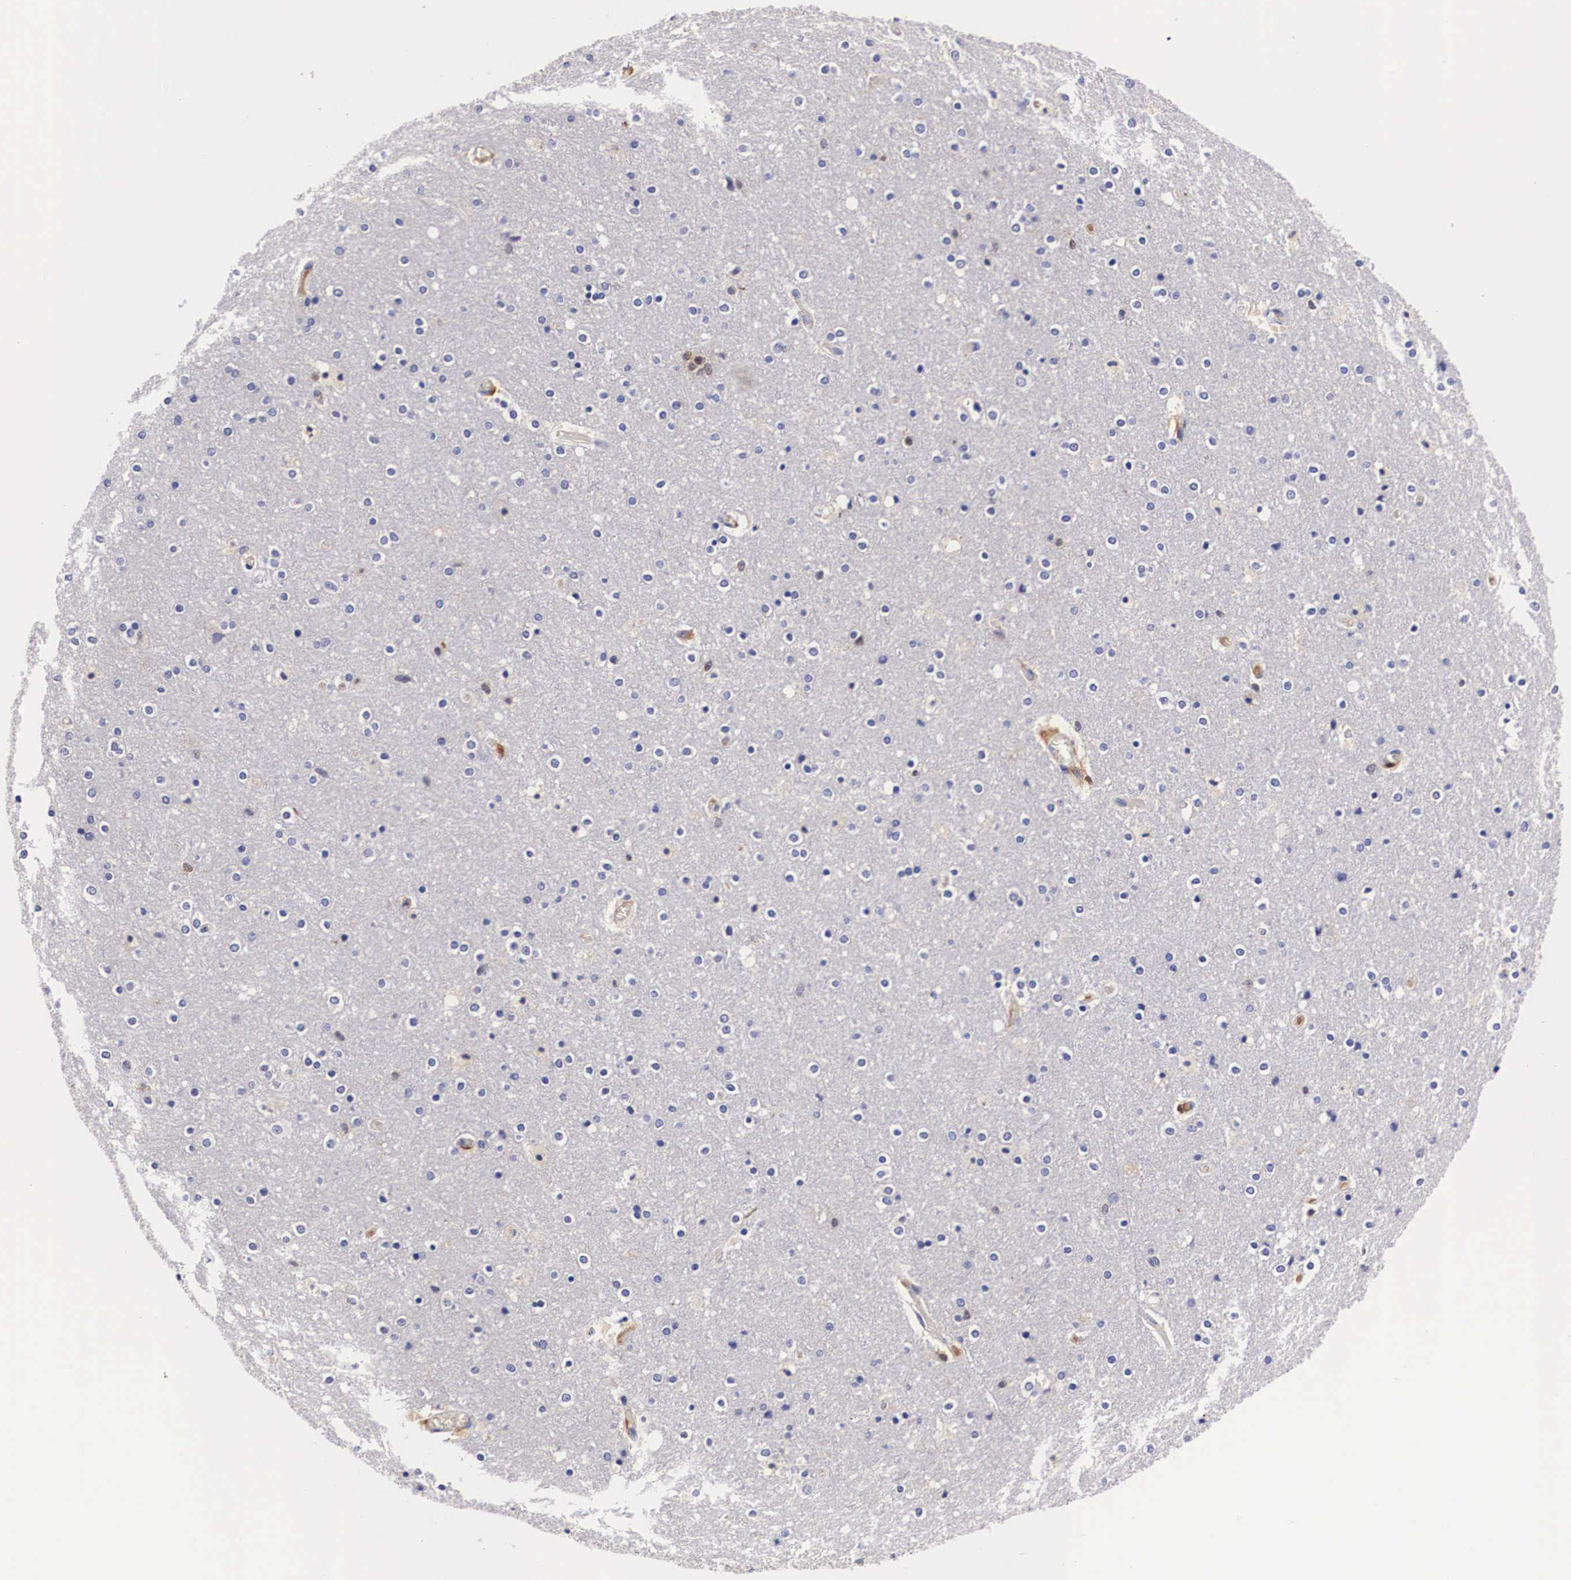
{"staining": {"intensity": "negative", "quantity": "none", "location": "none"}, "tissue": "cerebral cortex", "cell_type": "Endothelial cells", "image_type": "normal", "snomed": [{"axis": "morphology", "description": "Normal tissue, NOS"}, {"axis": "topography", "description": "Cerebral cortex"}], "caption": "This is a image of immunohistochemistry (IHC) staining of benign cerebral cortex, which shows no staining in endothelial cells. The staining is performed using DAB (3,3'-diaminobenzidine) brown chromogen with nuclei counter-stained in using hematoxylin.", "gene": "RENBP", "patient": {"sex": "female", "age": 54}}